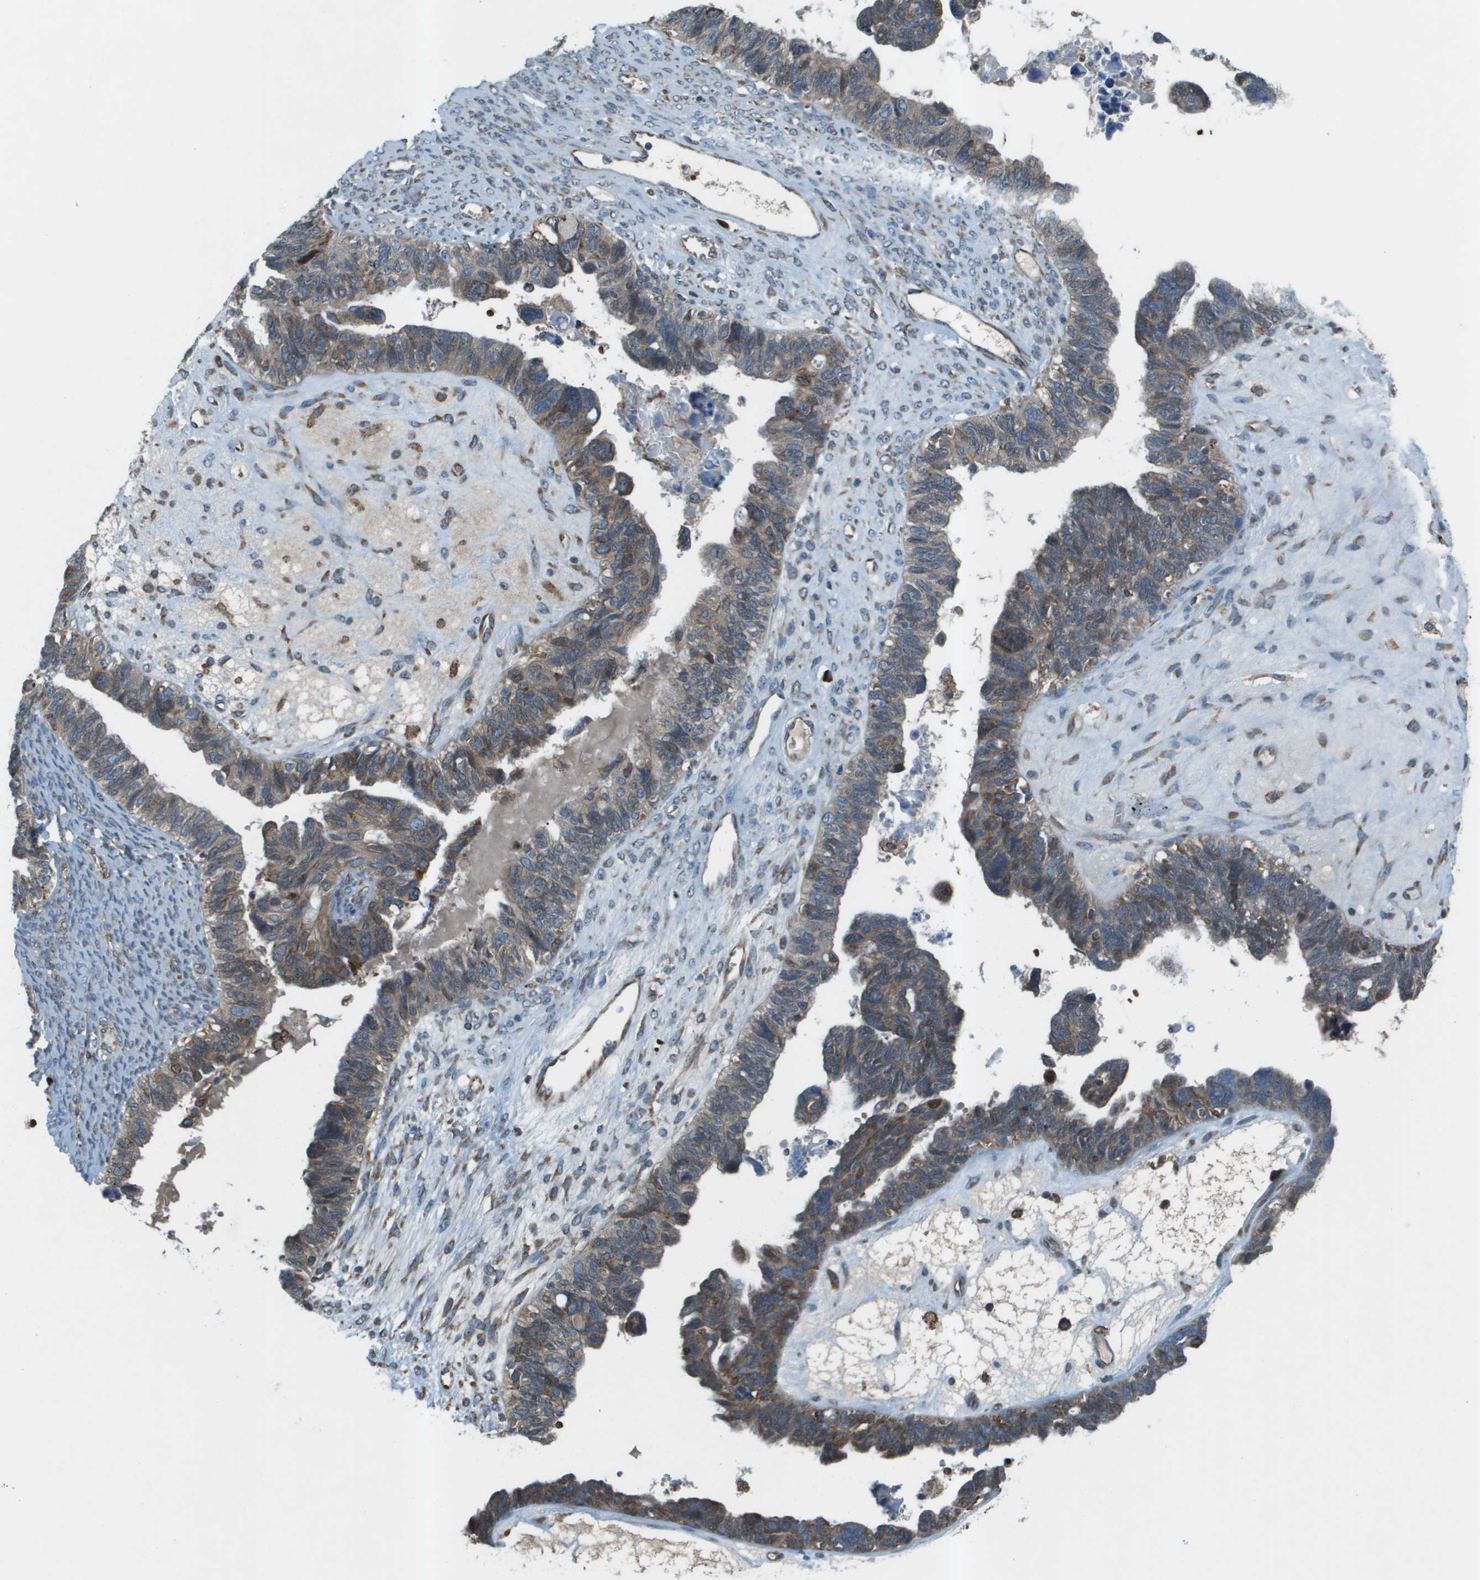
{"staining": {"intensity": "moderate", "quantity": "25%-75%", "location": "cytoplasmic/membranous"}, "tissue": "ovarian cancer", "cell_type": "Tumor cells", "image_type": "cancer", "snomed": [{"axis": "morphology", "description": "Cystadenocarcinoma, serous, NOS"}, {"axis": "topography", "description": "Ovary"}], "caption": "Tumor cells demonstrate medium levels of moderate cytoplasmic/membranous positivity in about 25%-75% of cells in ovarian cancer (serous cystadenocarcinoma).", "gene": "UTS2", "patient": {"sex": "female", "age": 79}}